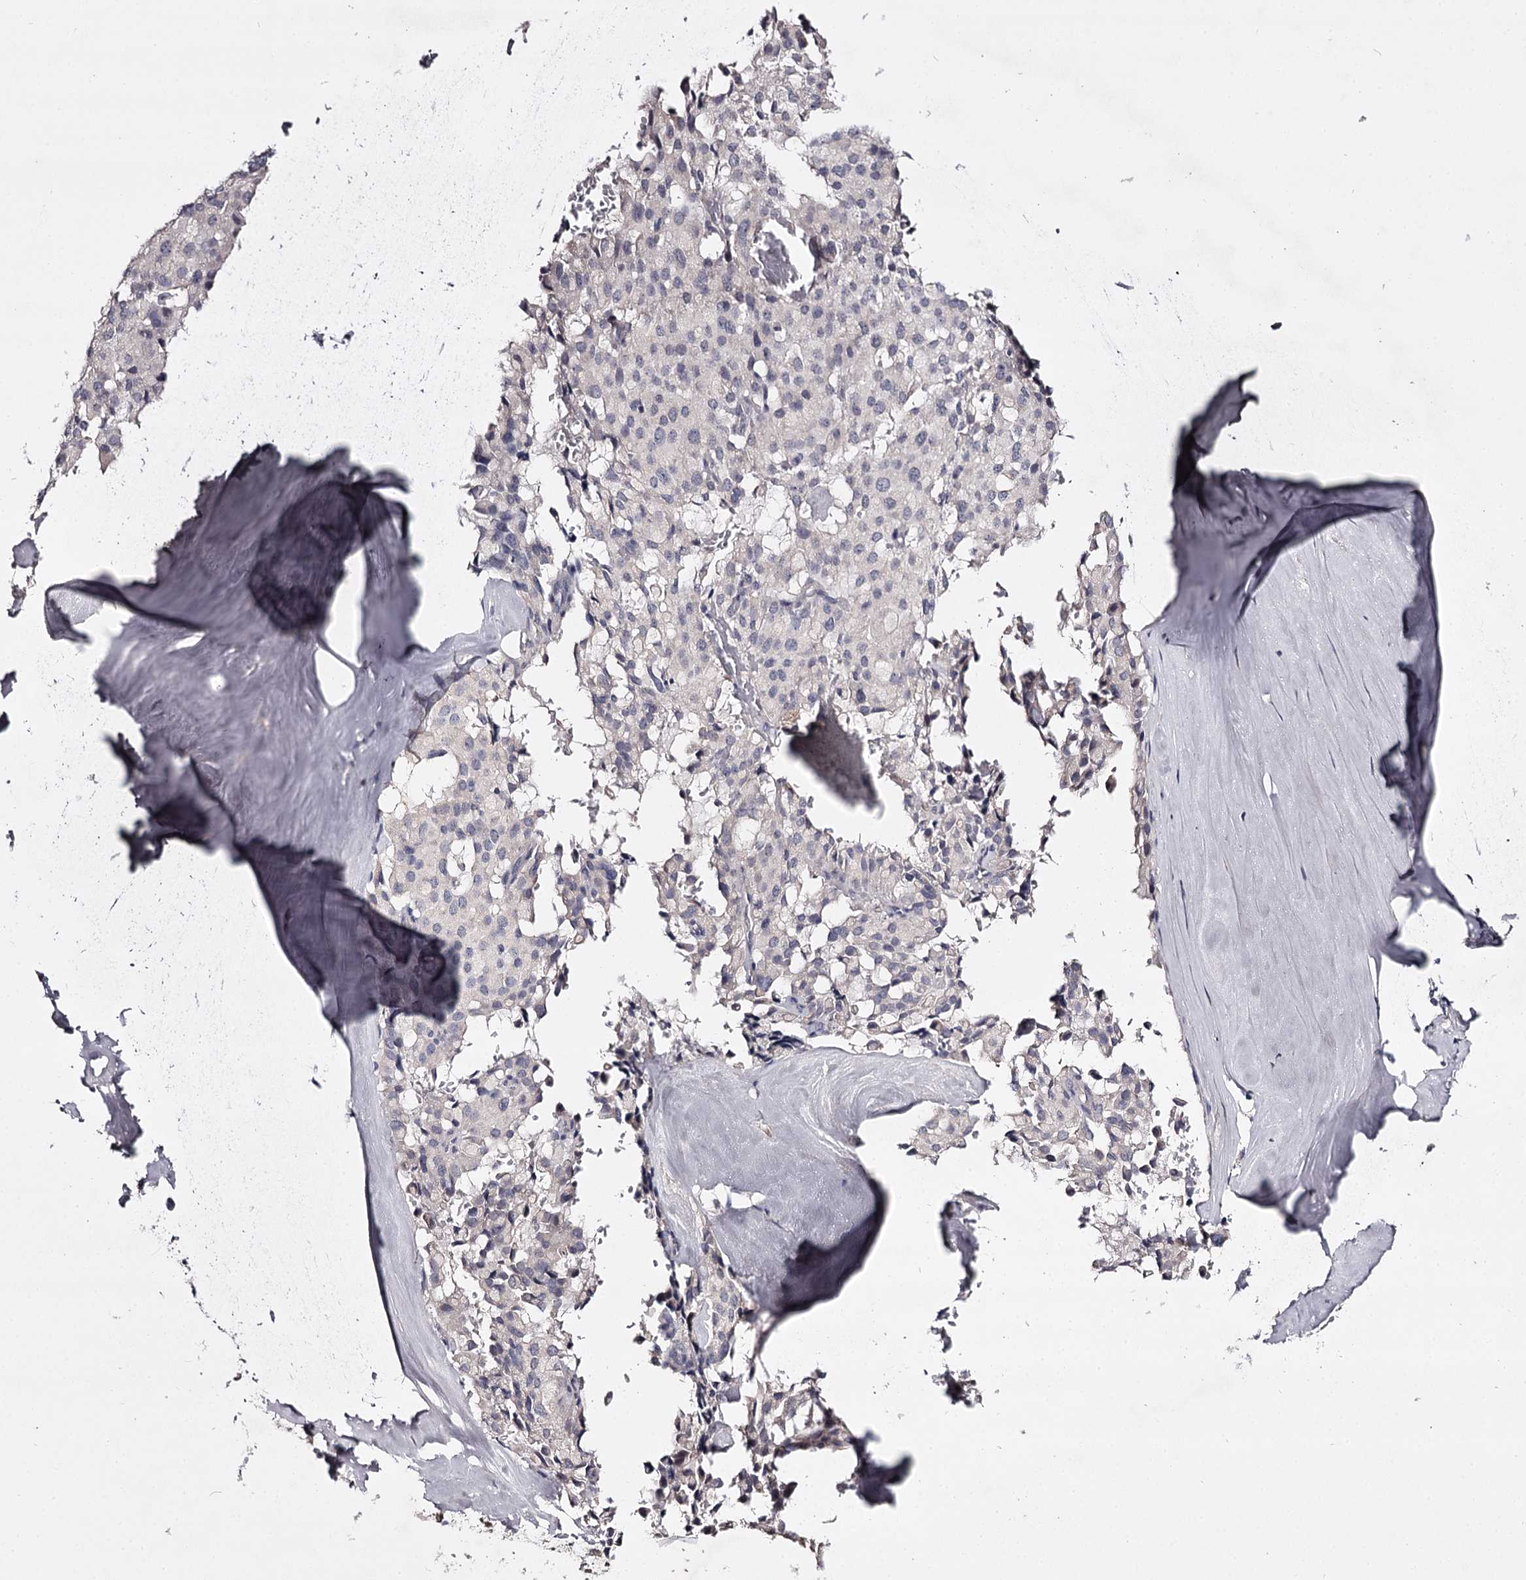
{"staining": {"intensity": "negative", "quantity": "none", "location": "none"}, "tissue": "pancreatic cancer", "cell_type": "Tumor cells", "image_type": "cancer", "snomed": [{"axis": "morphology", "description": "Adenocarcinoma, NOS"}, {"axis": "topography", "description": "Pancreas"}], "caption": "High magnification brightfield microscopy of pancreatic cancer (adenocarcinoma) stained with DAB (3,3'-diaminobenzidine) (brown) and counterstained with hematoxylin (blue): tumor cells show no significant staining.", "gene": "PRM2", "patient": {"sex": "male", "age": 65}}